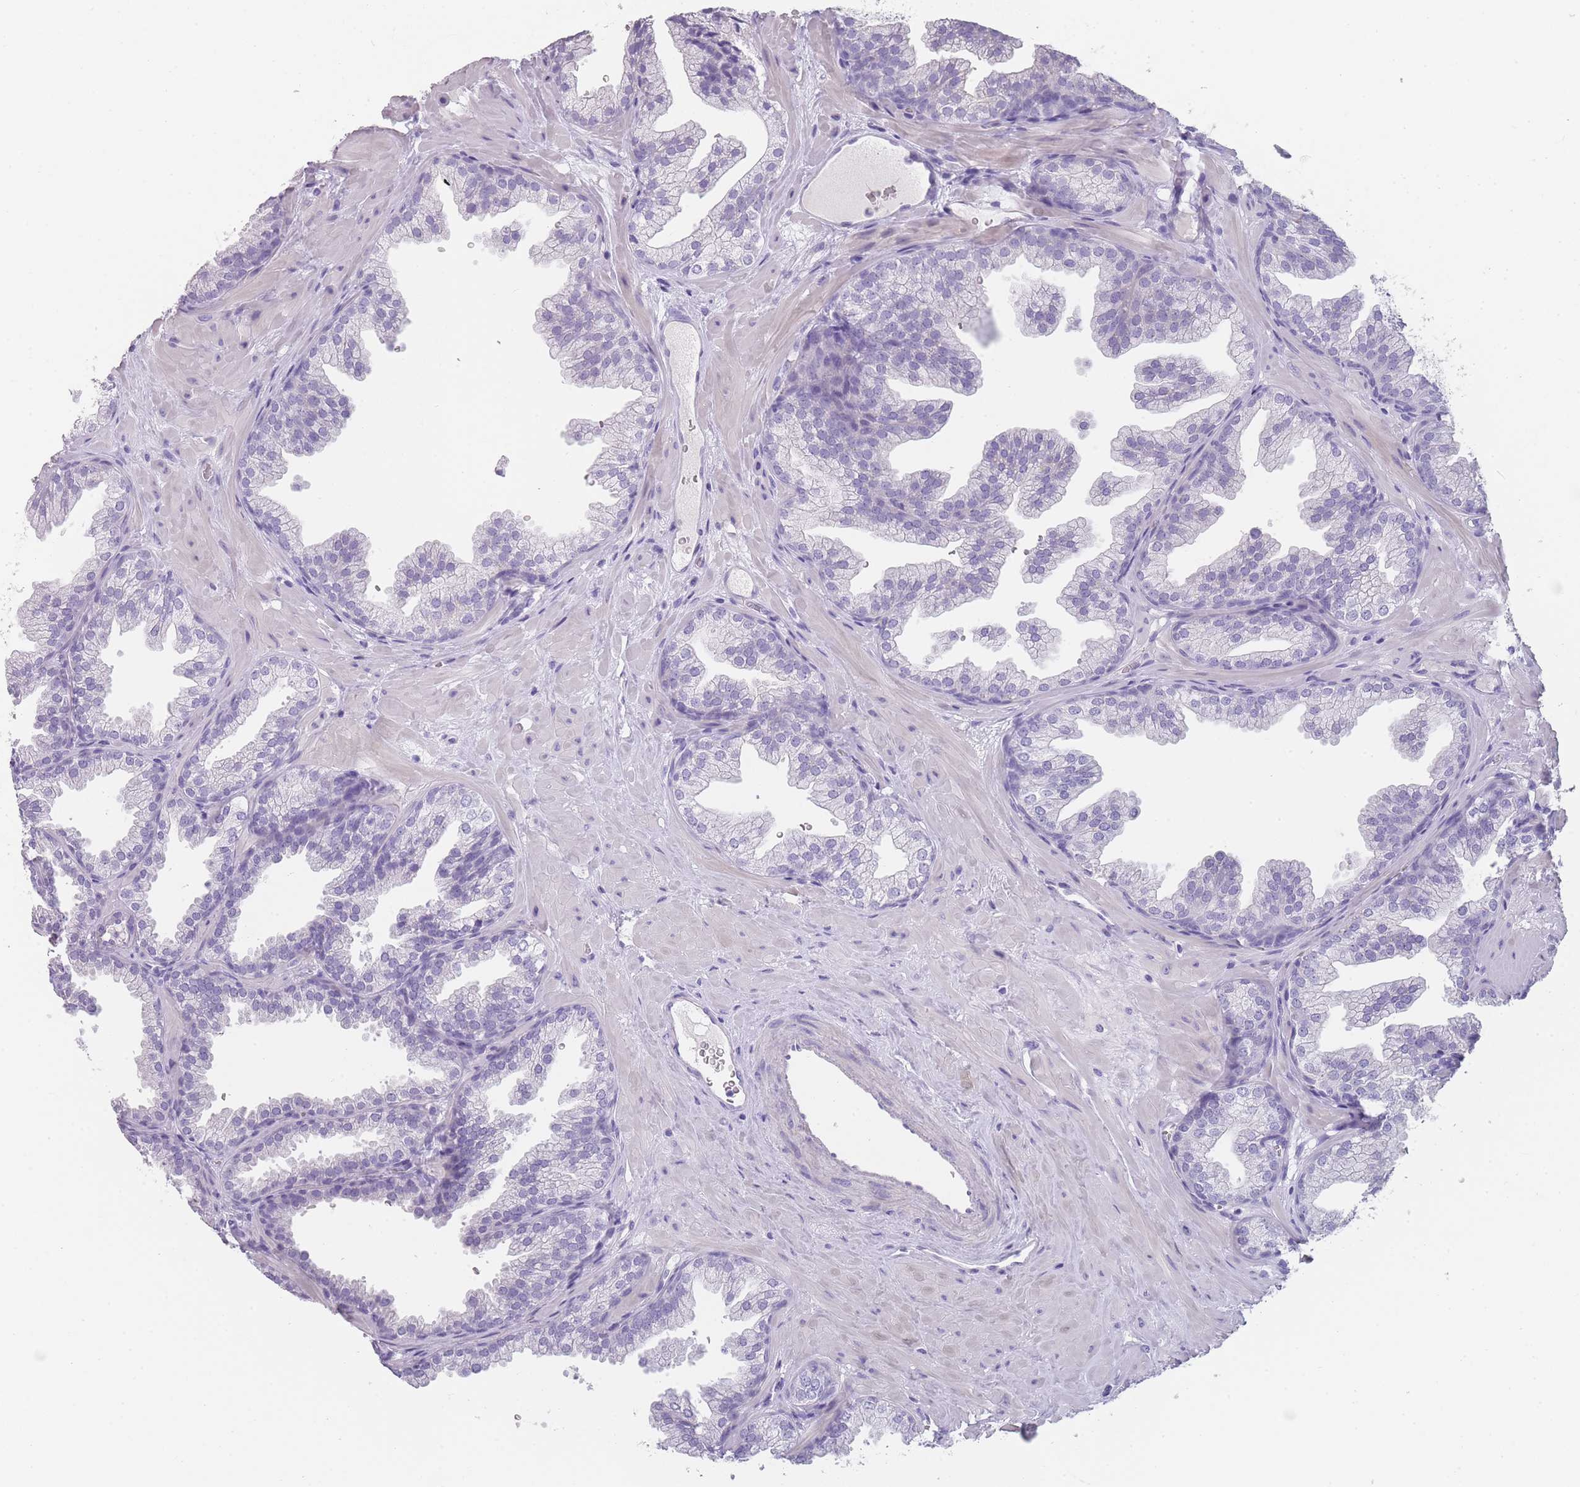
{"staining": {"intensity": "negative", "quantity": "none", "location": "none"}, "tissue": "prostate", "cell_type": "Glandular cells", "image_type": "normal", "snomed": [{"axis": "morphology", "description": "Normal tissue, NOS"}, {"axis": "topography", "description": "Prostate"}], "caption": "This is an immunohistochemistry (IHC) micrograph of normal human prostate. There is no expression in glandular cells.", "gene": "TCP11X1", "patient": {"sex": "male", "age": 37}}